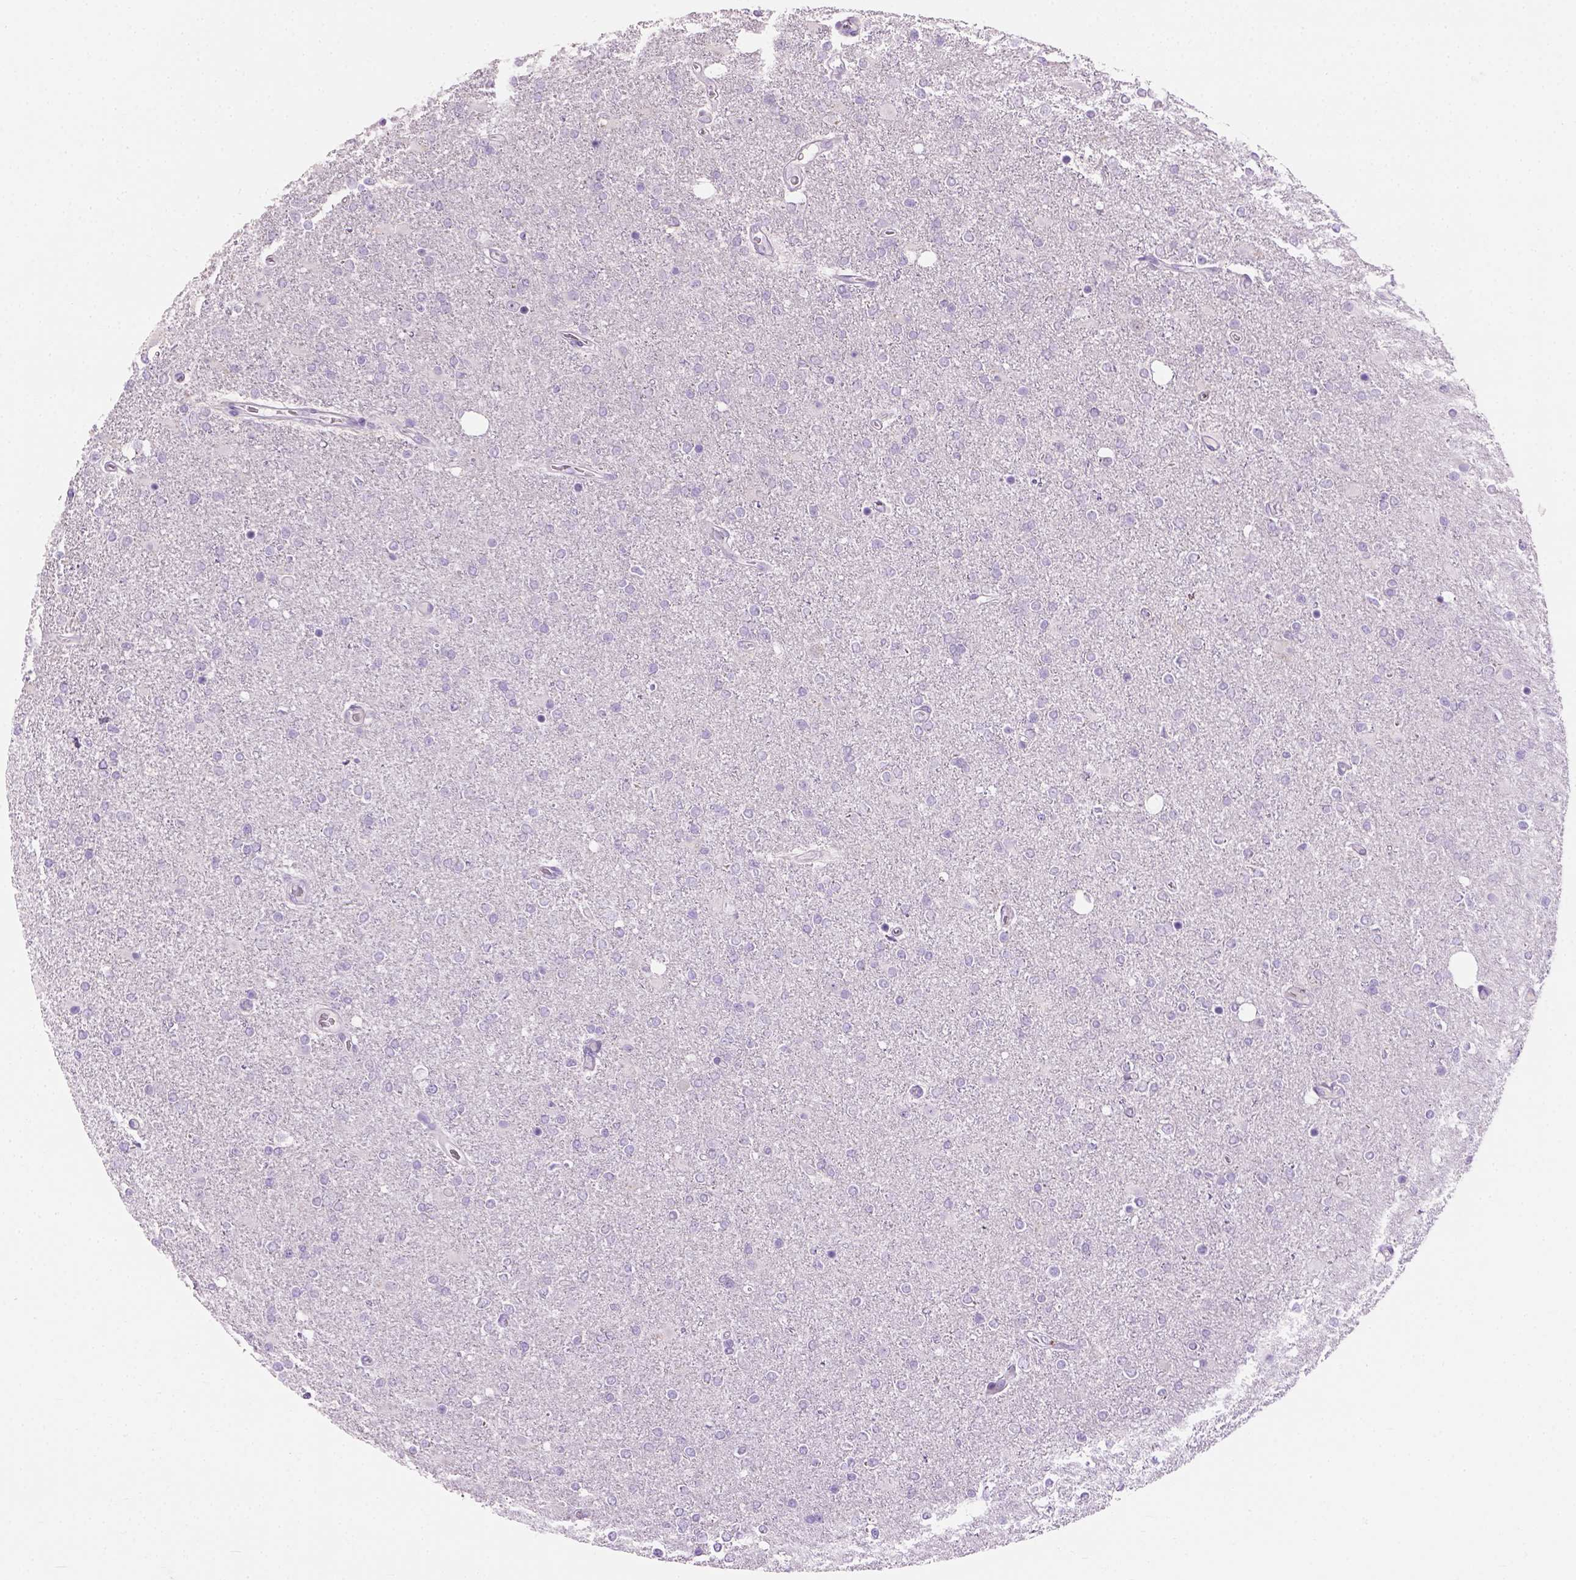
{"staining": {"intensity": "negative", "quantity": "none", "location": "none"}, "tissue": "glioma", "cell_type": "Tumor cells", "image_type": "cancer", "snomed": [{"axis": "morphology", "description": "Glioma, malignant, High grade"}, {"axis": "topography", "description": "Cerebral cortex"}], "caption": "Human malignant glioma (high-grade) stained for a protein using immunohistochemistry displays no staining in tumor cells.", "gene": "CYP24A1", "patient": {"sex": "male", "age": 70}}